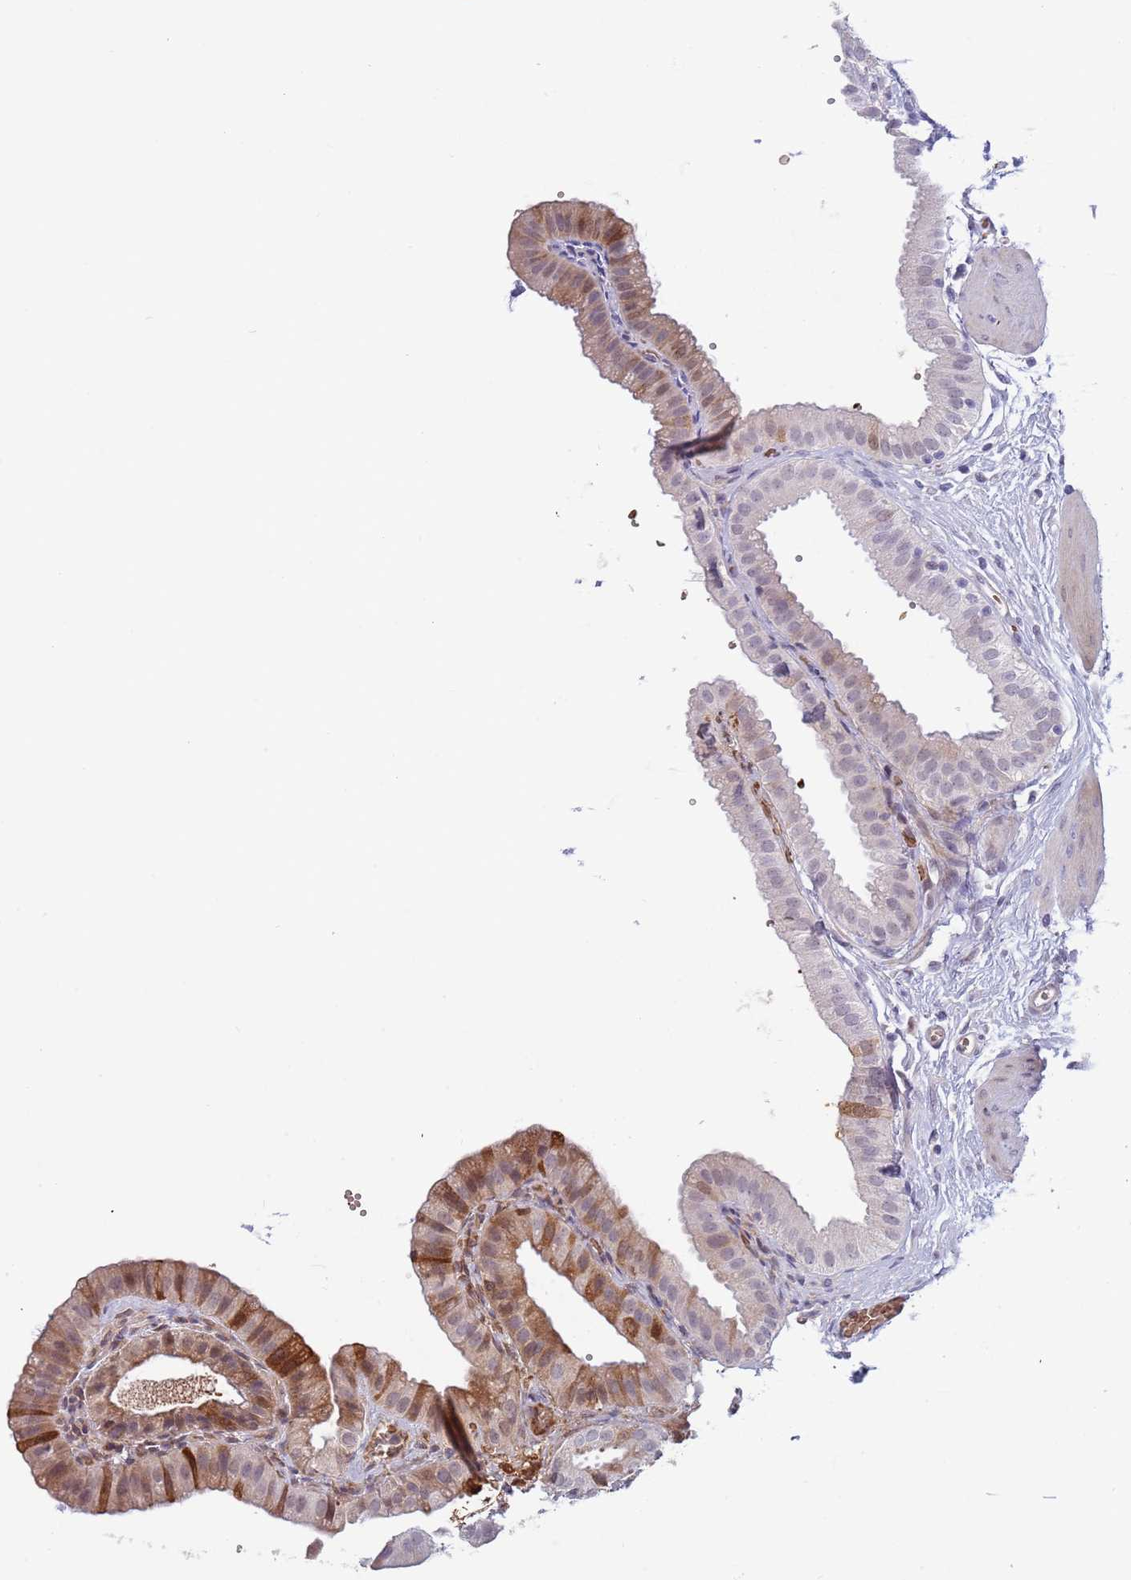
{"staining": {"intensity": "moderate", "quantity": "<25%", "location": "cytoplasmic/membranous,nuclear"}, "tissue": "gallbladder", "cell_type": "Glandular cells", "image_type": "normal", "snomed": [{"axis": "morphology", "description": "Normal tissue, NOS"}, {"axis": "topography", "description": "Gallbladder"}], "caption": "A high-resolution micrograph shows IHC staining of benign gallbladder, which exhibits moderate cytoplasmic/membranous,nuclear staining in about <25% of glandular cells.", "gene": "LYPD6B", "patient": {"sex": "female", "age": 61}}